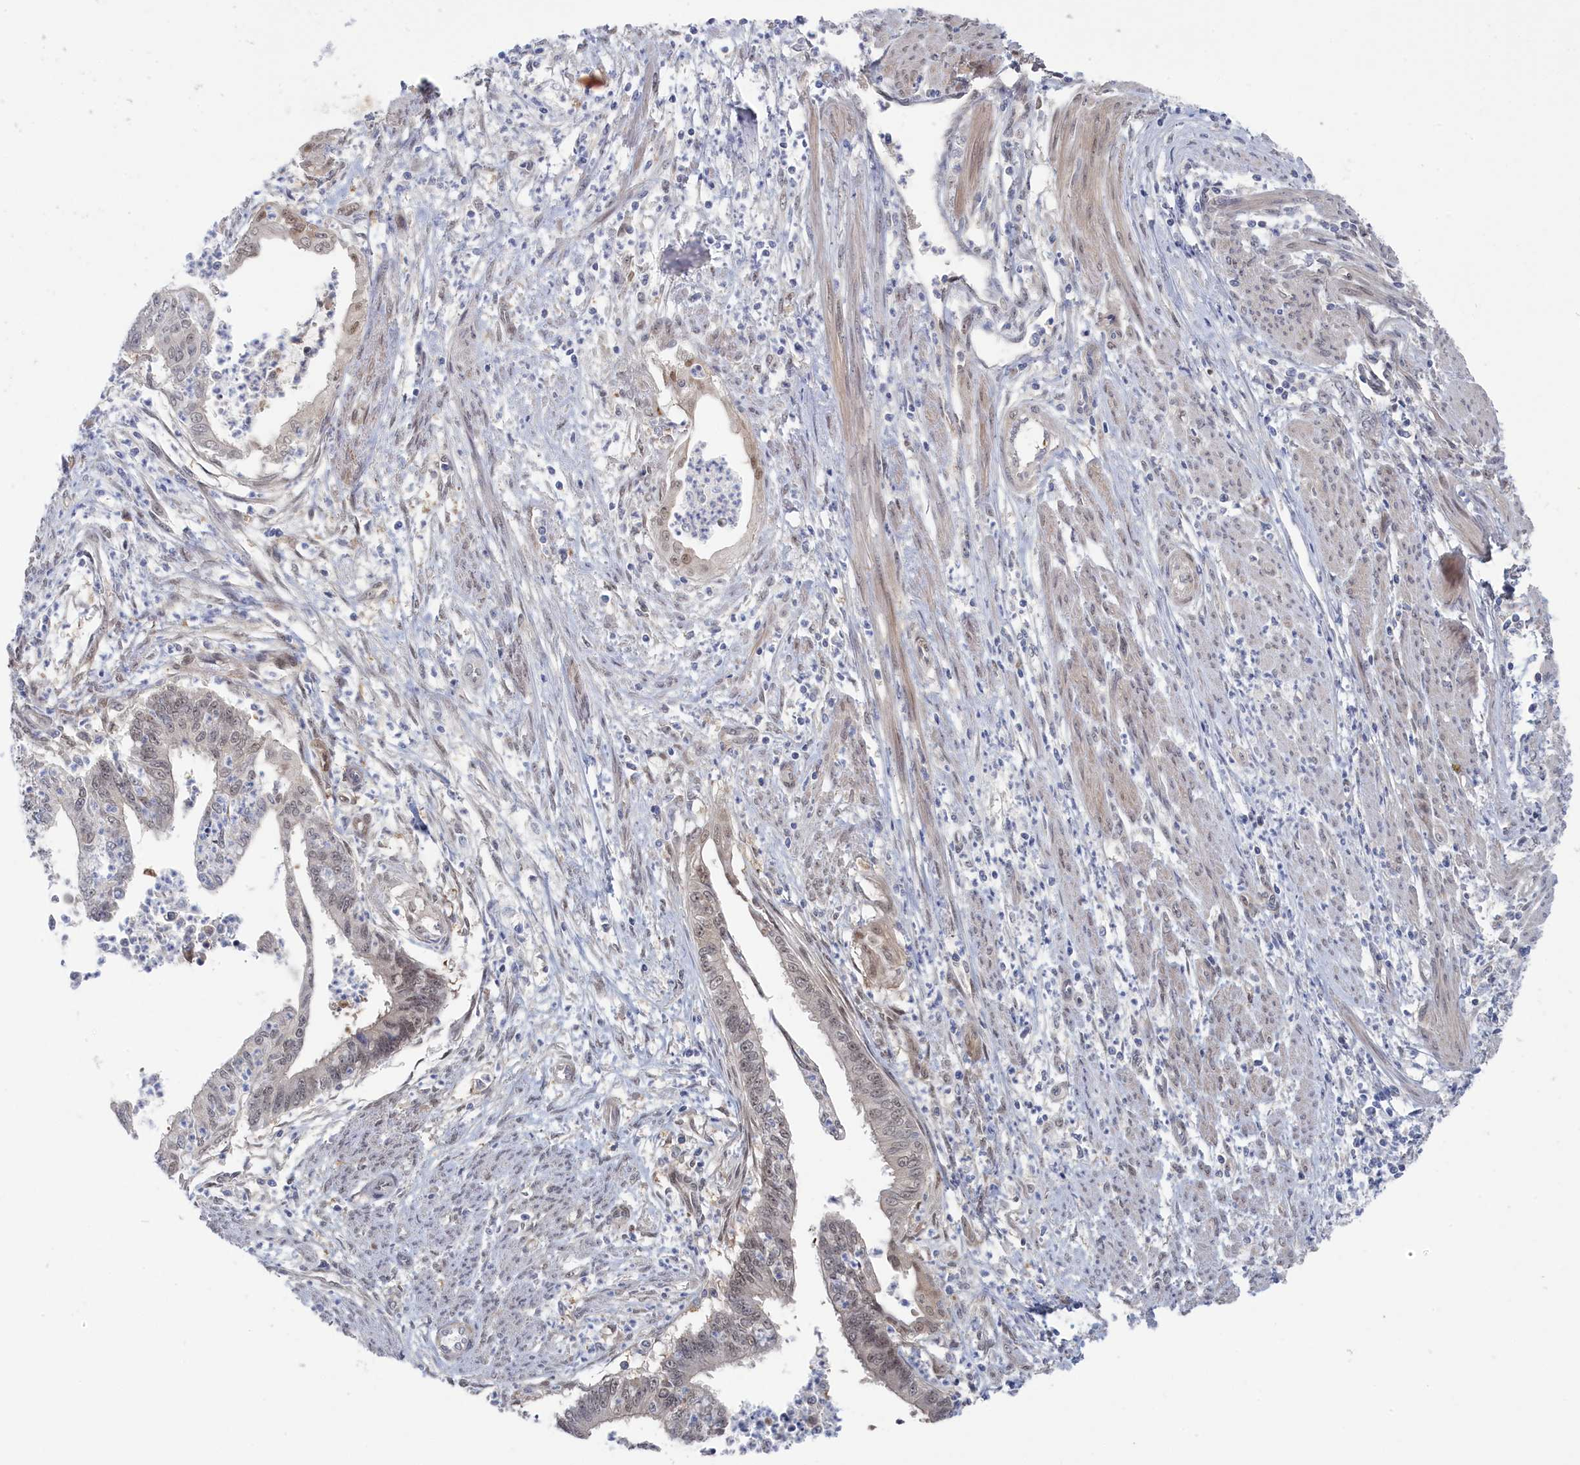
{"staining": {"intensity": "weak", "quantity": "<25%", "location": "nuclear"}, "tissue": "endometrial cancer", "cell_type": "Tumor cells", "image_type": "cancer", "snomed": [{"axis": "morphology", "description": "Adenocarcinoma, NOS"}, {"axis": "topography", "description": "Endometrium"}], "caption": "The immunohistochemistry micrograph has no significant staining in tumor cells of endometrial cancer (adenocarcinoma) tissue.", "gene": "IRGQ", "patient": {"sex": "female", "age": 73}}